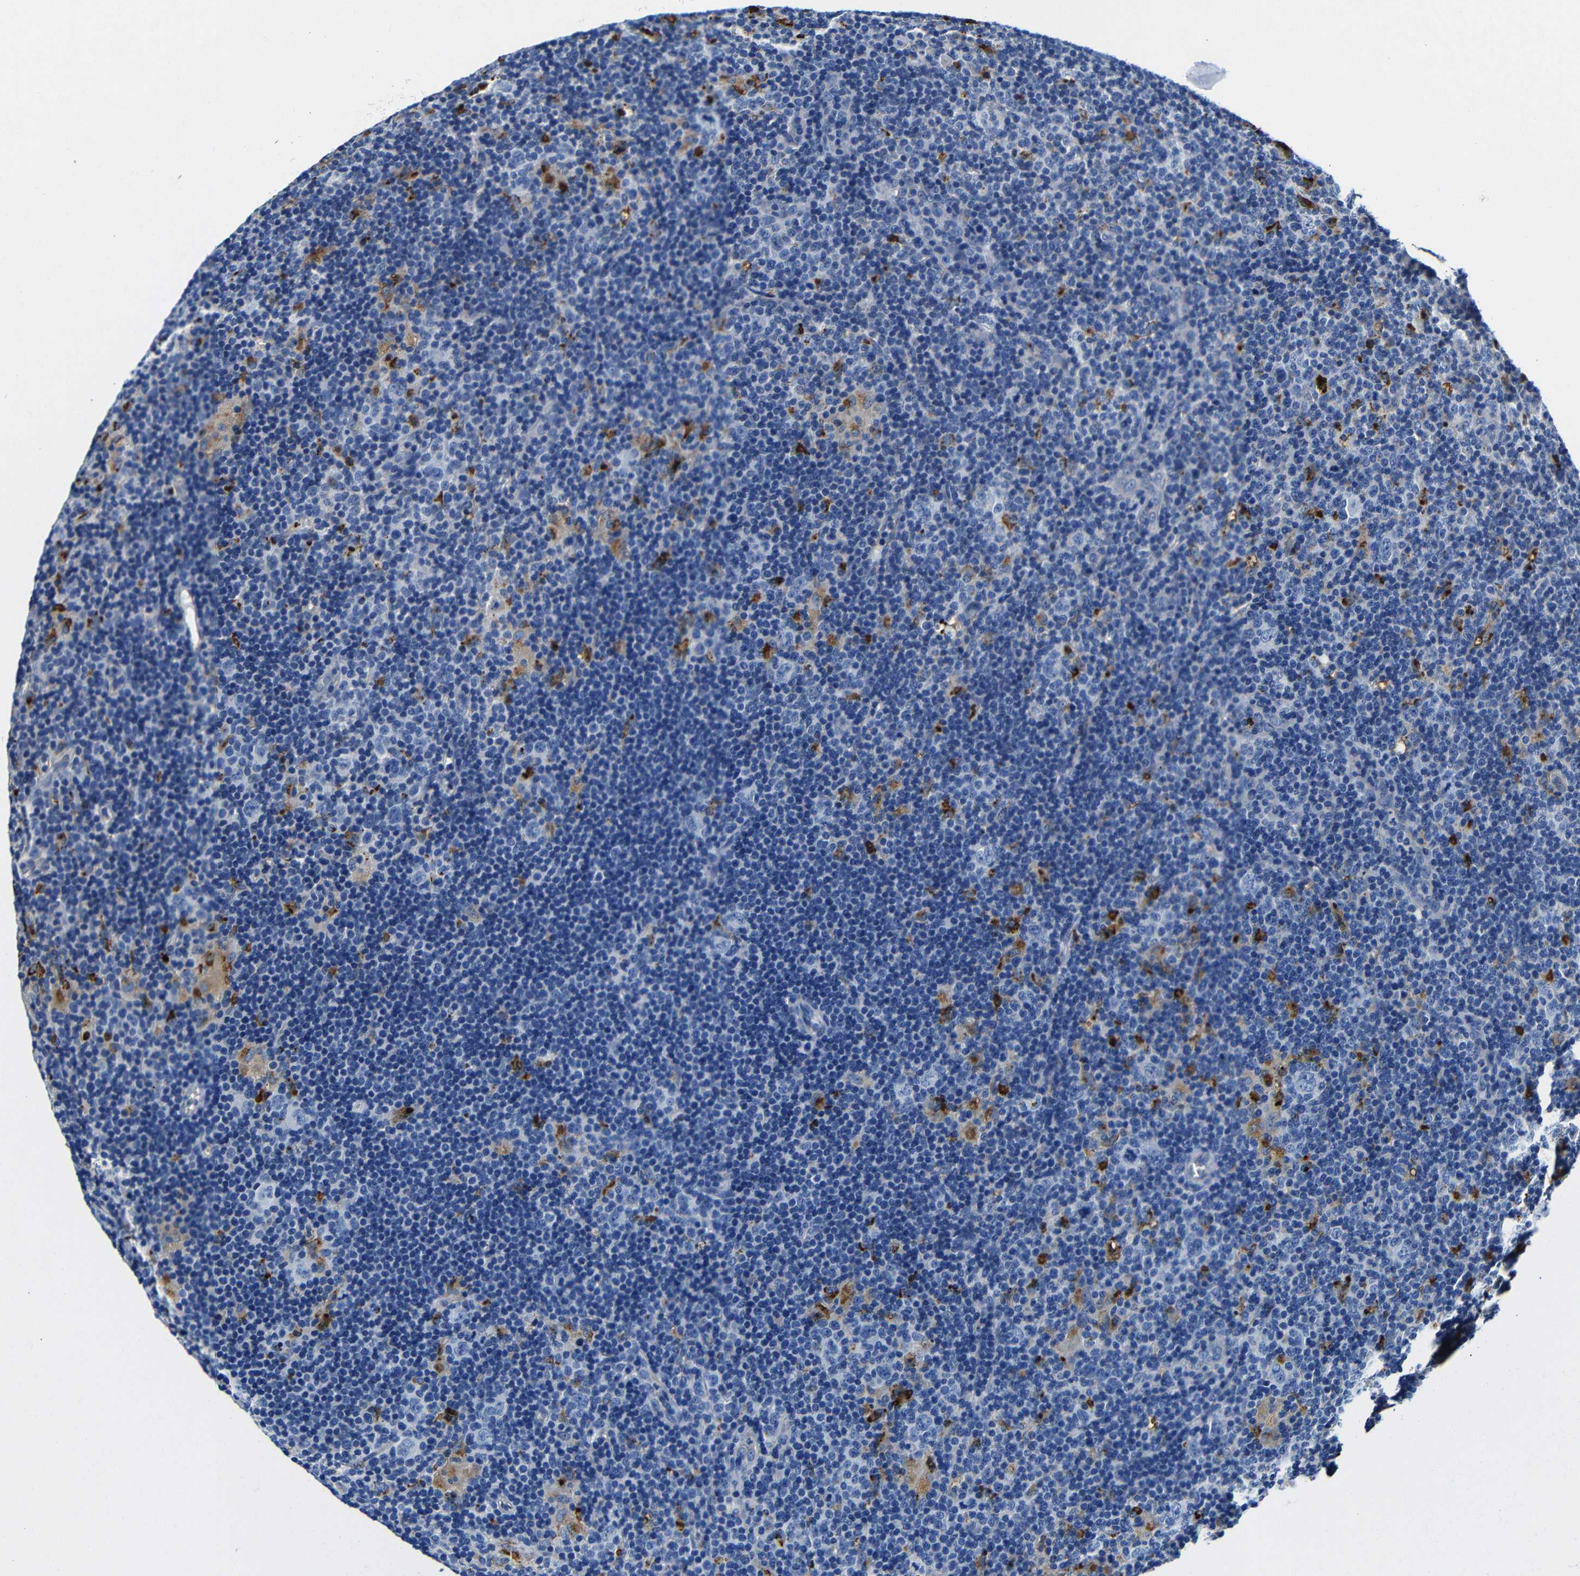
{"staining": {"intensity": "negative", "quantity": "none", "location": "none"}, "tissue": "lymphoma", "cell_type": "Tumor cells", "image_type": "cancer", "snomed": [{"axis": "morphology", "description": "Hodgkin's disease, NOS"}, {"axis": "topography", "description": "Lymph node"}], "caption": "High power microscopy photomicrograph of an immunohistochemistry (IHC) micrograph of Hodgkin's disease, revealing no significant expression in tumor cells.", "gene": "GIMAP2", "patient": {"sex": "female", "age": 57}}